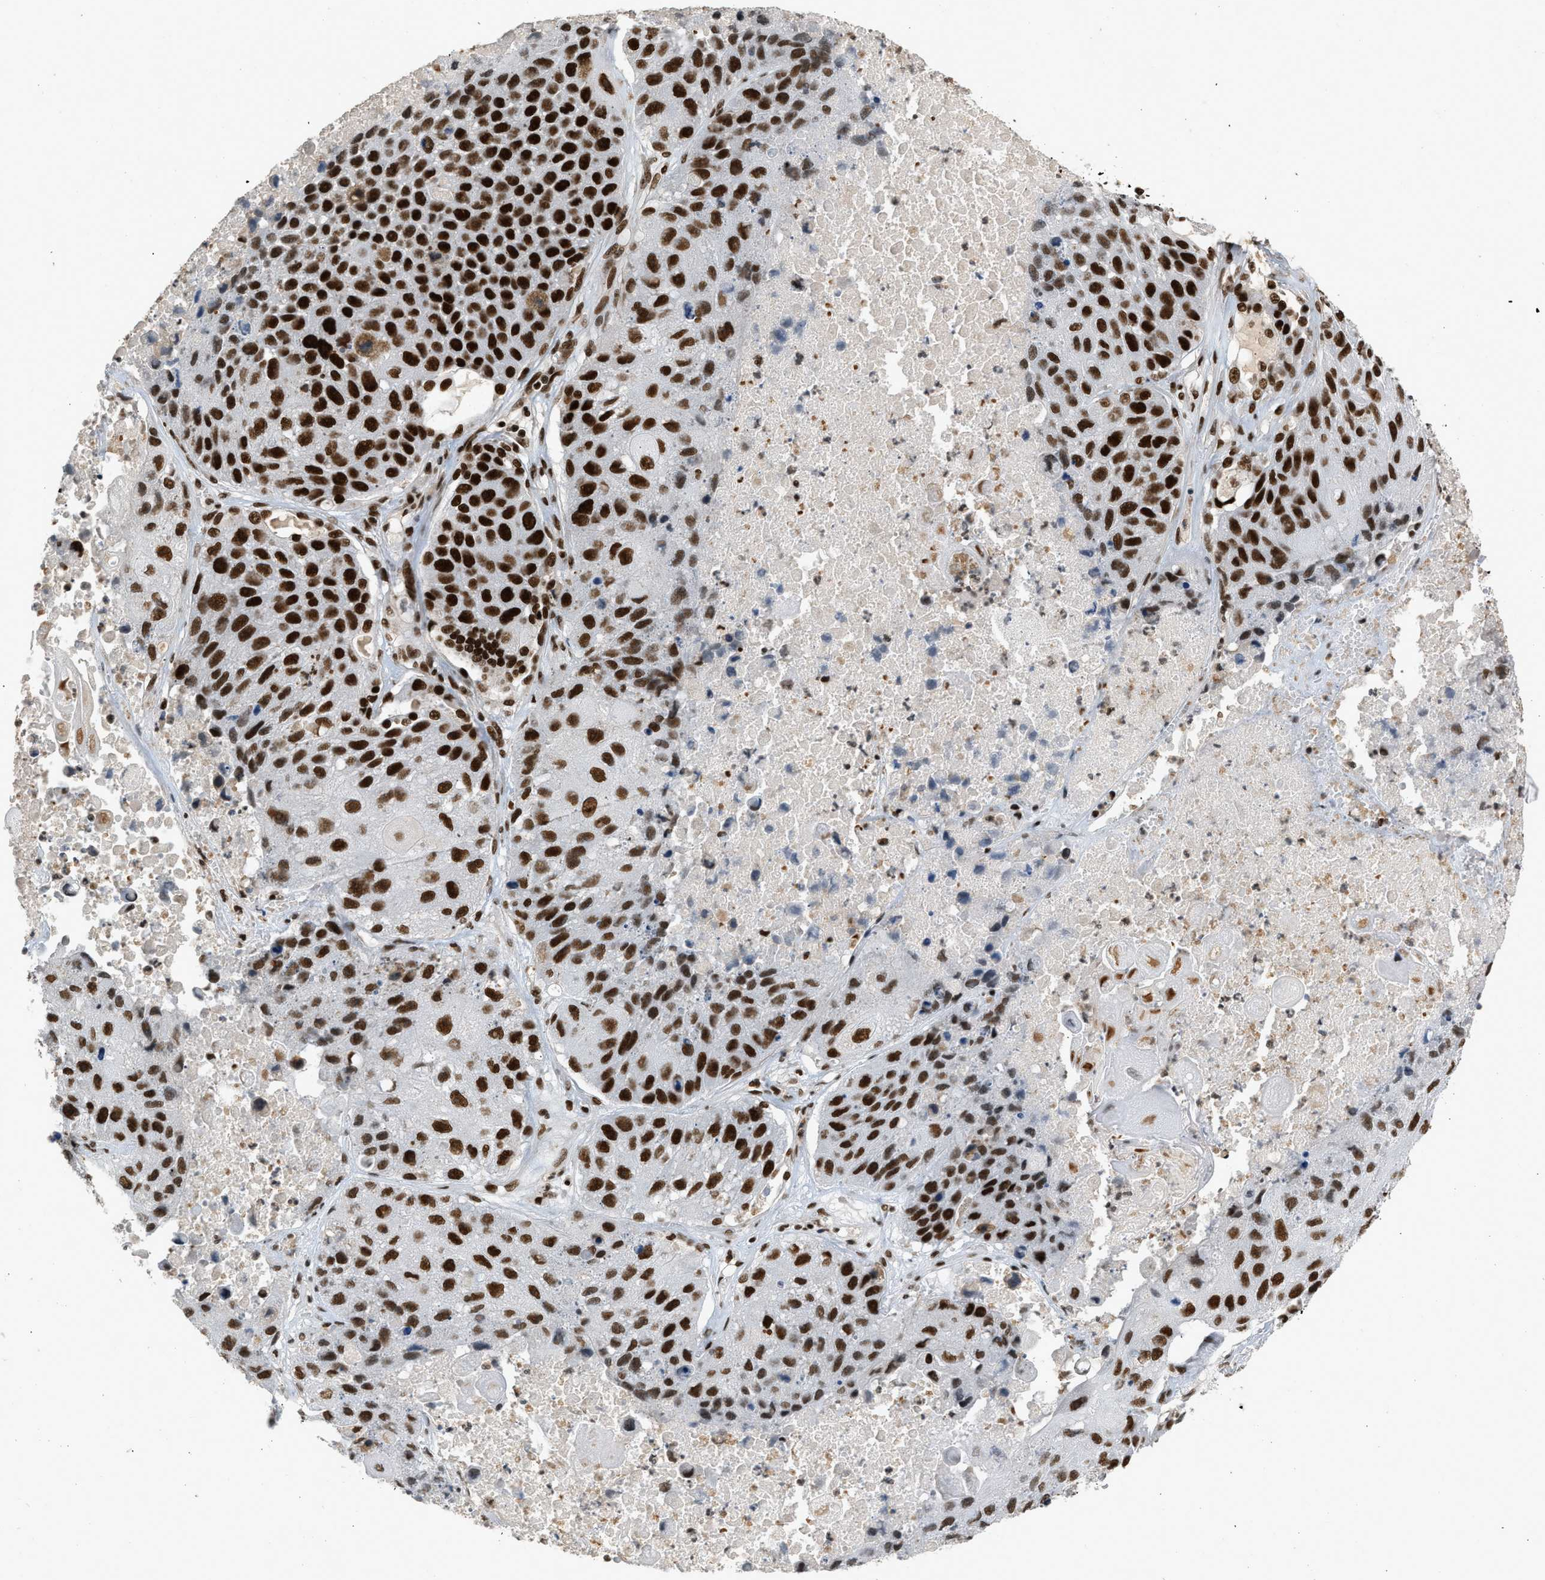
{"staining": {"intensity": "strong", "quantity": ">75%", "location": "nuclear"}, "tissue": "lung cancer", "cell_type": "Tumor cells", "image_type": "cancer", "snomed": [{"axis": "morphology", "description": "Squamous cell carcinoma, NOS"}, {"axis": "topography", "description": "Lung"}], "caption": "IHC (DAB (3,3'-diaminobenzidine)) staining of human lung squamous cell carcinoma reveals strong nuclear protein positivity in approximately >75% of tumor cells.", "gene": "SMARCB1", "patient": {"sex": "male", "age": 61}}